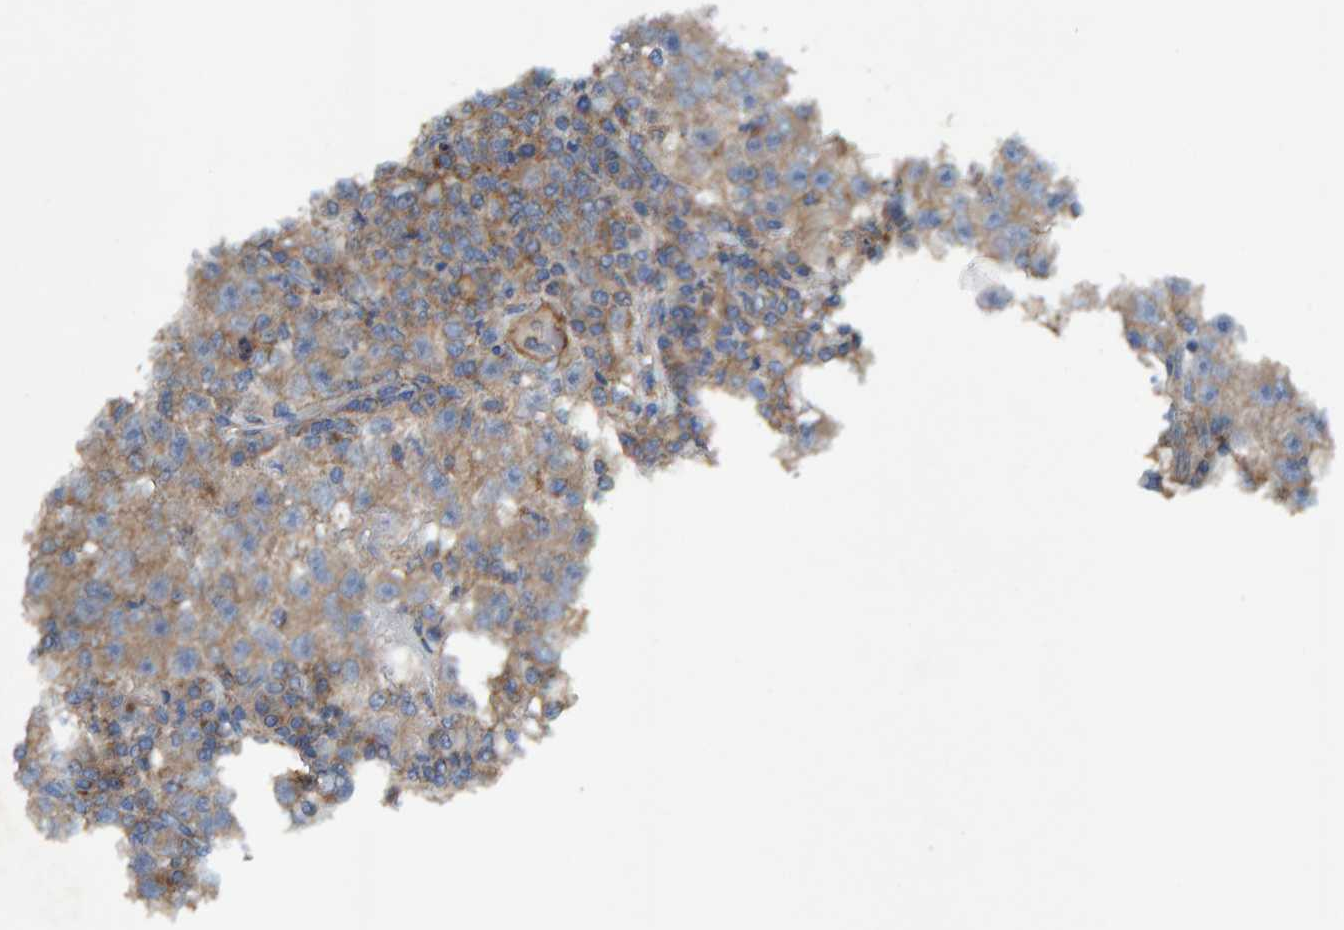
{"staining": {"intensity": "moderate", "quantity": ">75%", "location": "cytoplasmic/membranous"}, "tissue": "testis cancer", "cell_type": "Tumor cells", "image_type": "cancer", "snomed": [{"axis": "morphology", "description": "Seminoma, NOS"}, {"axis": "topography", "description": "Testis"}], "caption": "Immunohistochemistry (DAB) staining of human testis cancer exhibits moderate cytoplasmic/membranous protein positivity in approximately >75% of tumor cells. (brown staining indicates protein expression, while blue staining denotes nuclei).", "gene": "MKLN1", "patient": {"sex": "male", "age": 22}}